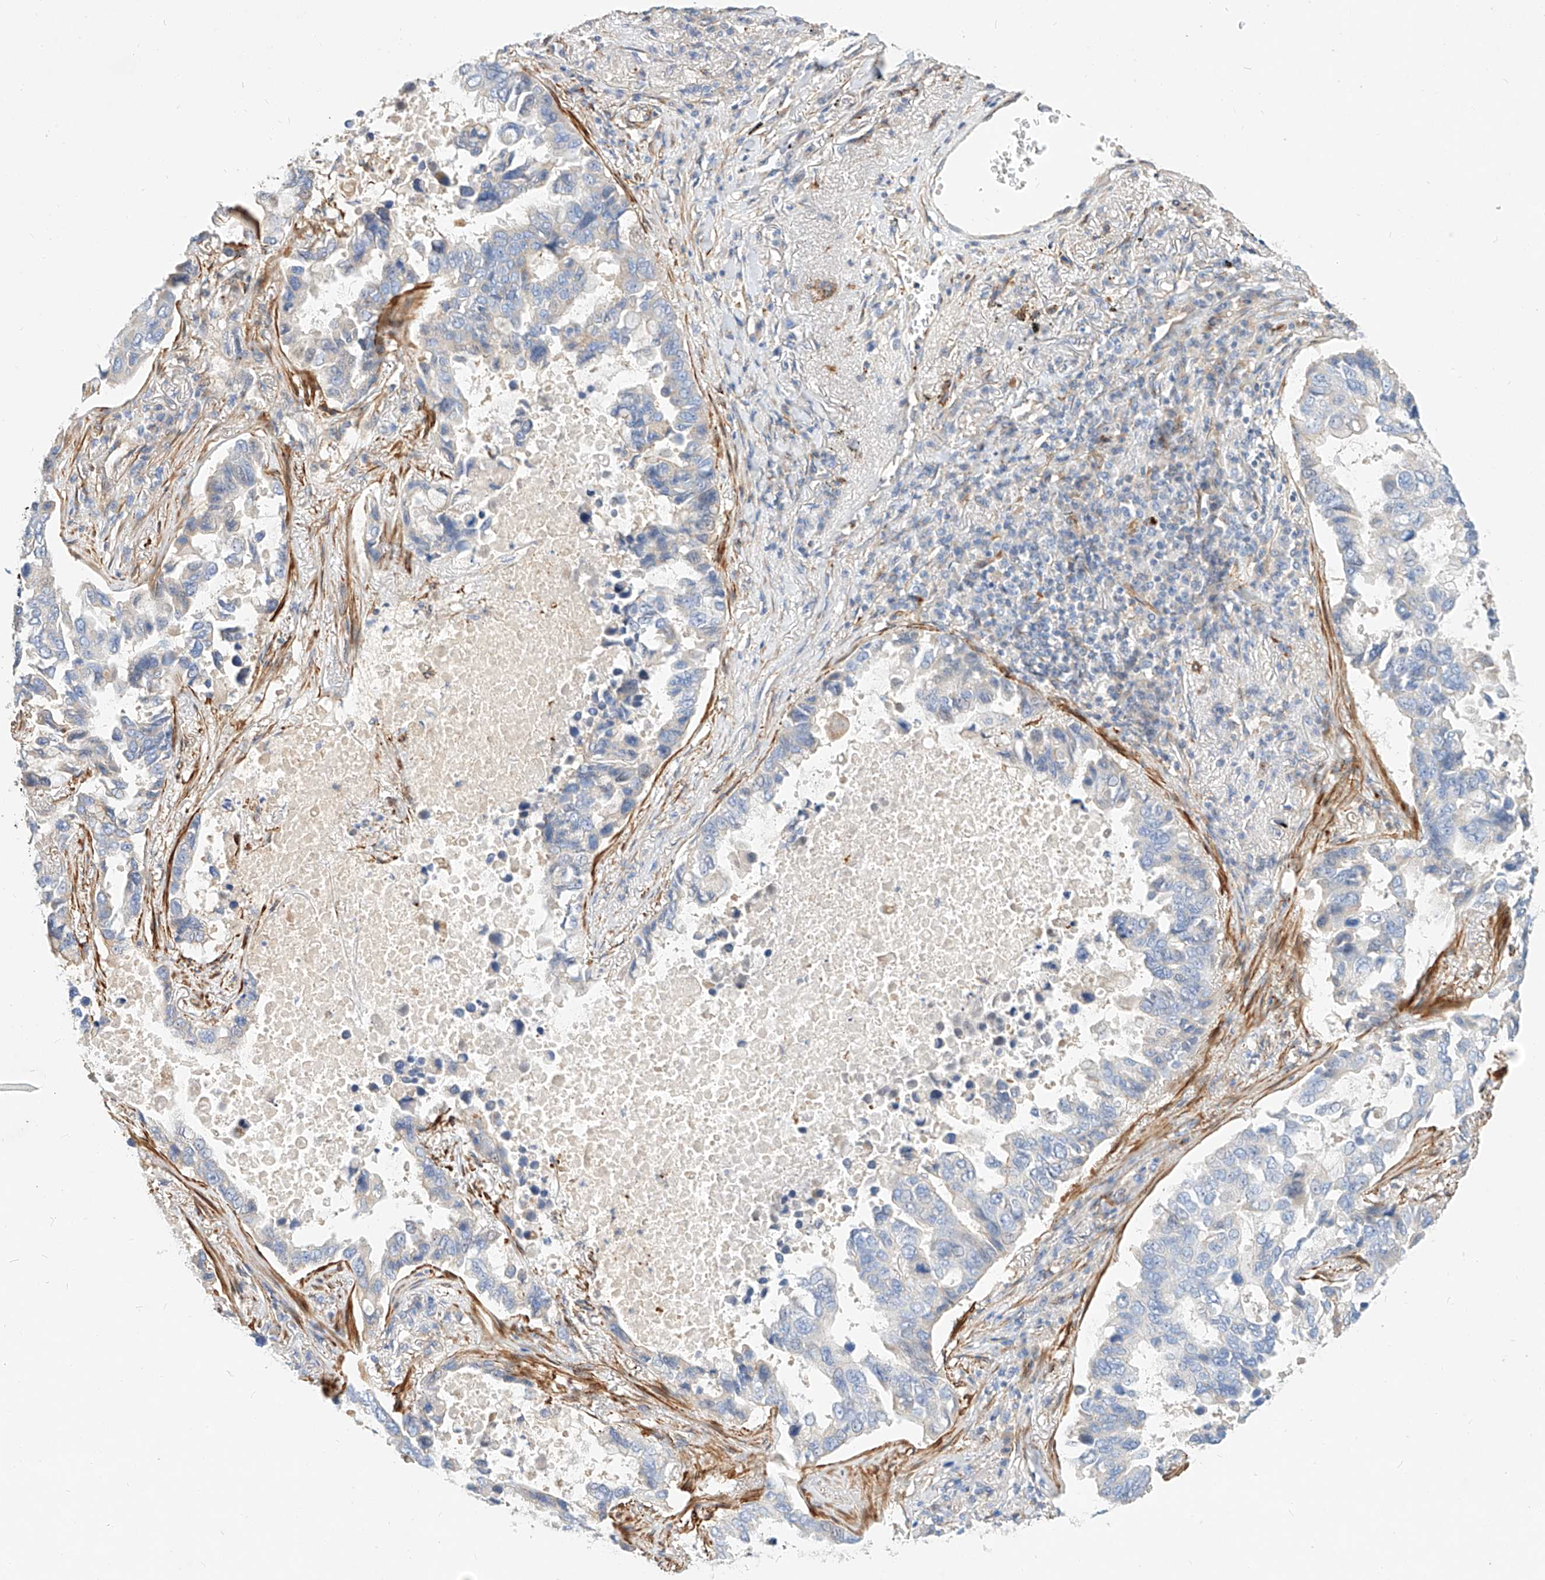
{"staining": {"intensity": "negative", "quantity": "none", "location": "none"}, "tissue": "lung cancer", "cell_type": "Tumor cells", "image_type": "cancer", "snomed": [{"axis": "morphology", "description": "Adenocarcinoma, NOS"}, {"axis": "topography", "description": "Lung"}], "caption": "This is an immunohistochemistry (IHC) micrograph of adenocarcinoma (lung). There is no positivity in tumor cells.", "gene": "KCNH5", "patient": {"sex": "male", "age": 64}}